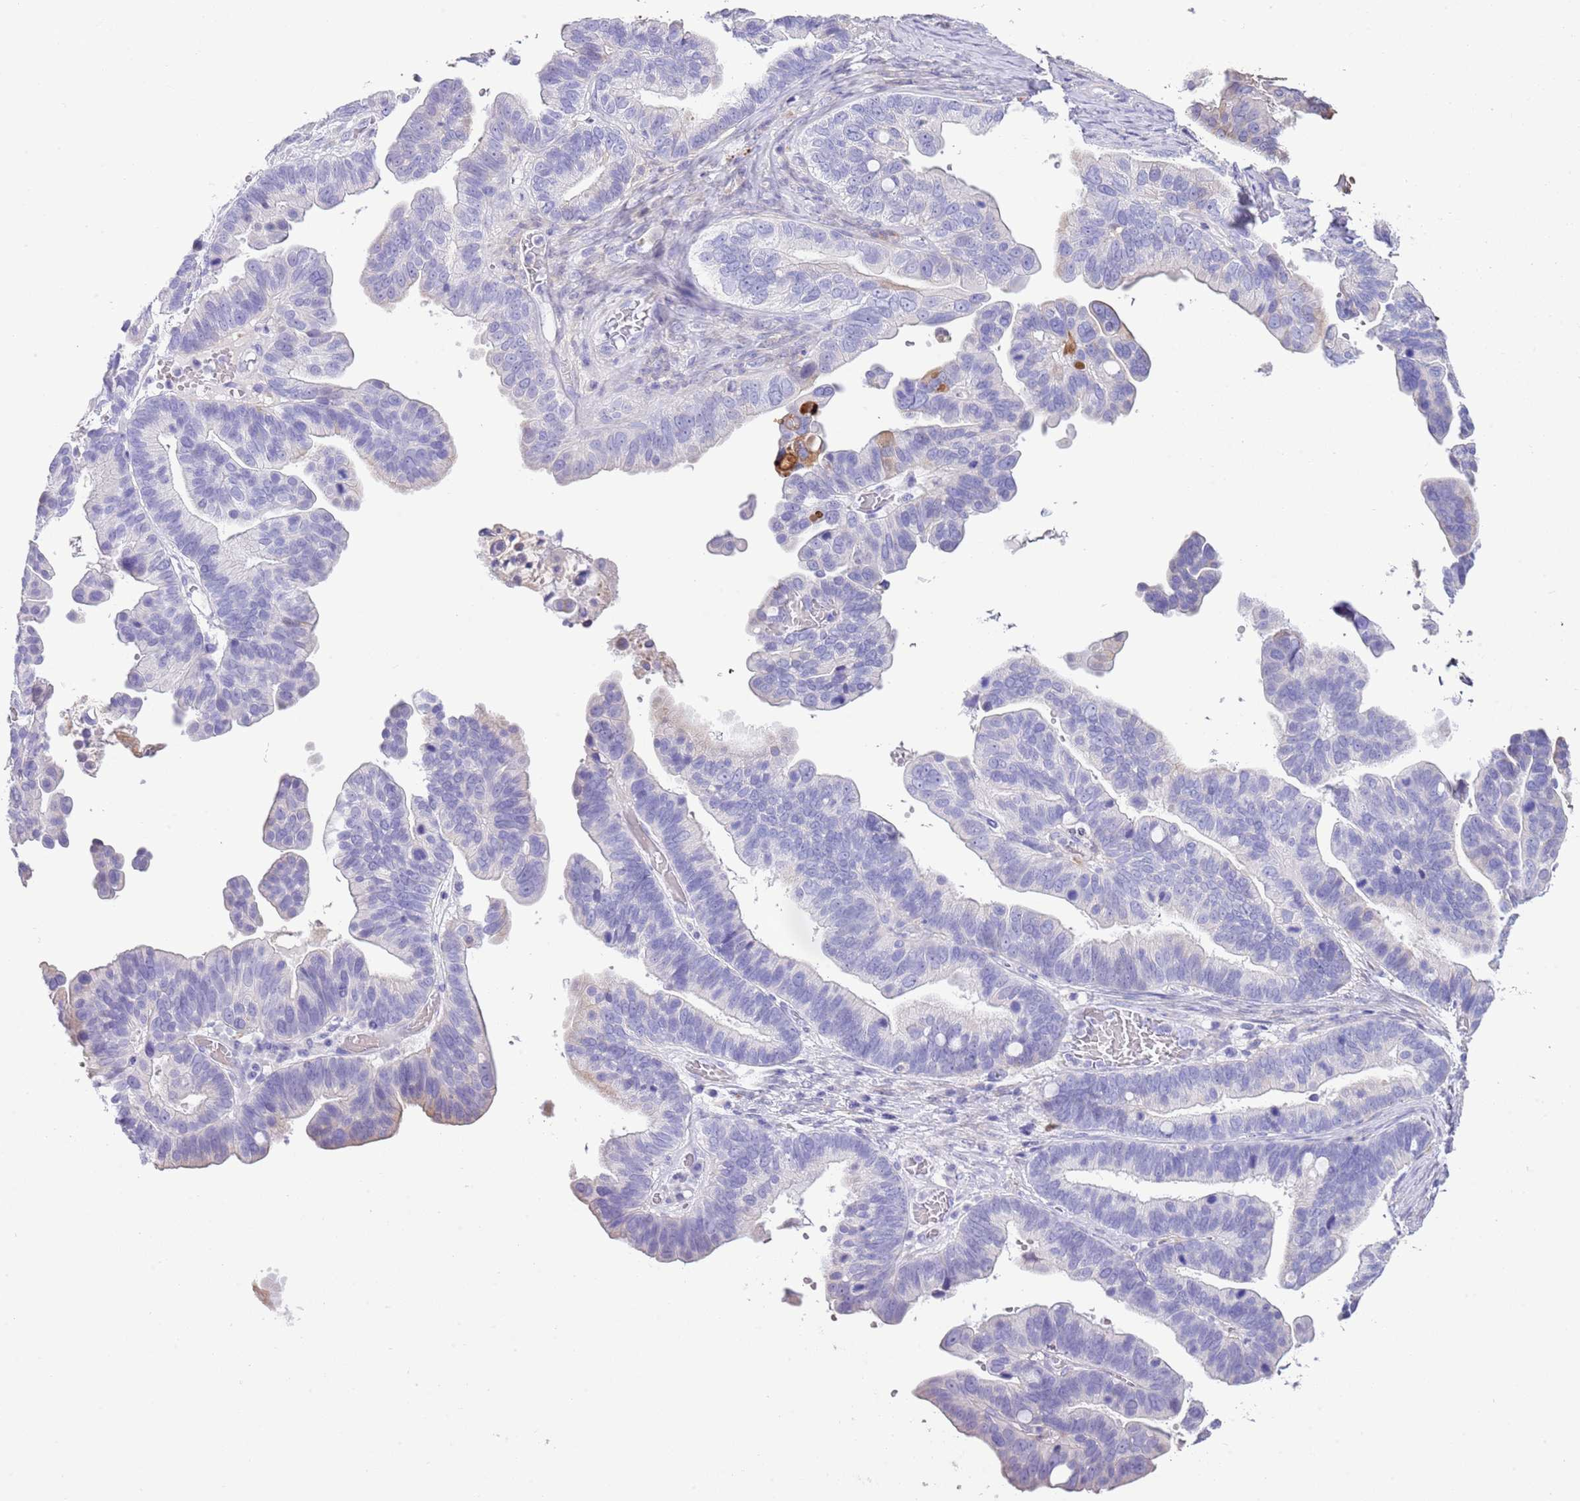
{"staining": {"intensity": "negative", "quantity": "none", "location": "none"}, "tissue": "ovarian cancer", "cell_type": "Tumor cells", "image_type": "cancer", "snomed": [{"axis": "morphology", "description": "Cystadenocarcinoma, serous, NOS"}, {"axis": "topography", "description": "Ovary"}], "caption": "Tumor cells are negative for protein expression in human ovarian serous cystadenocarcinoma.", "gene": "ABHD17C", "patient": {"sex": "female", "age": 56}}